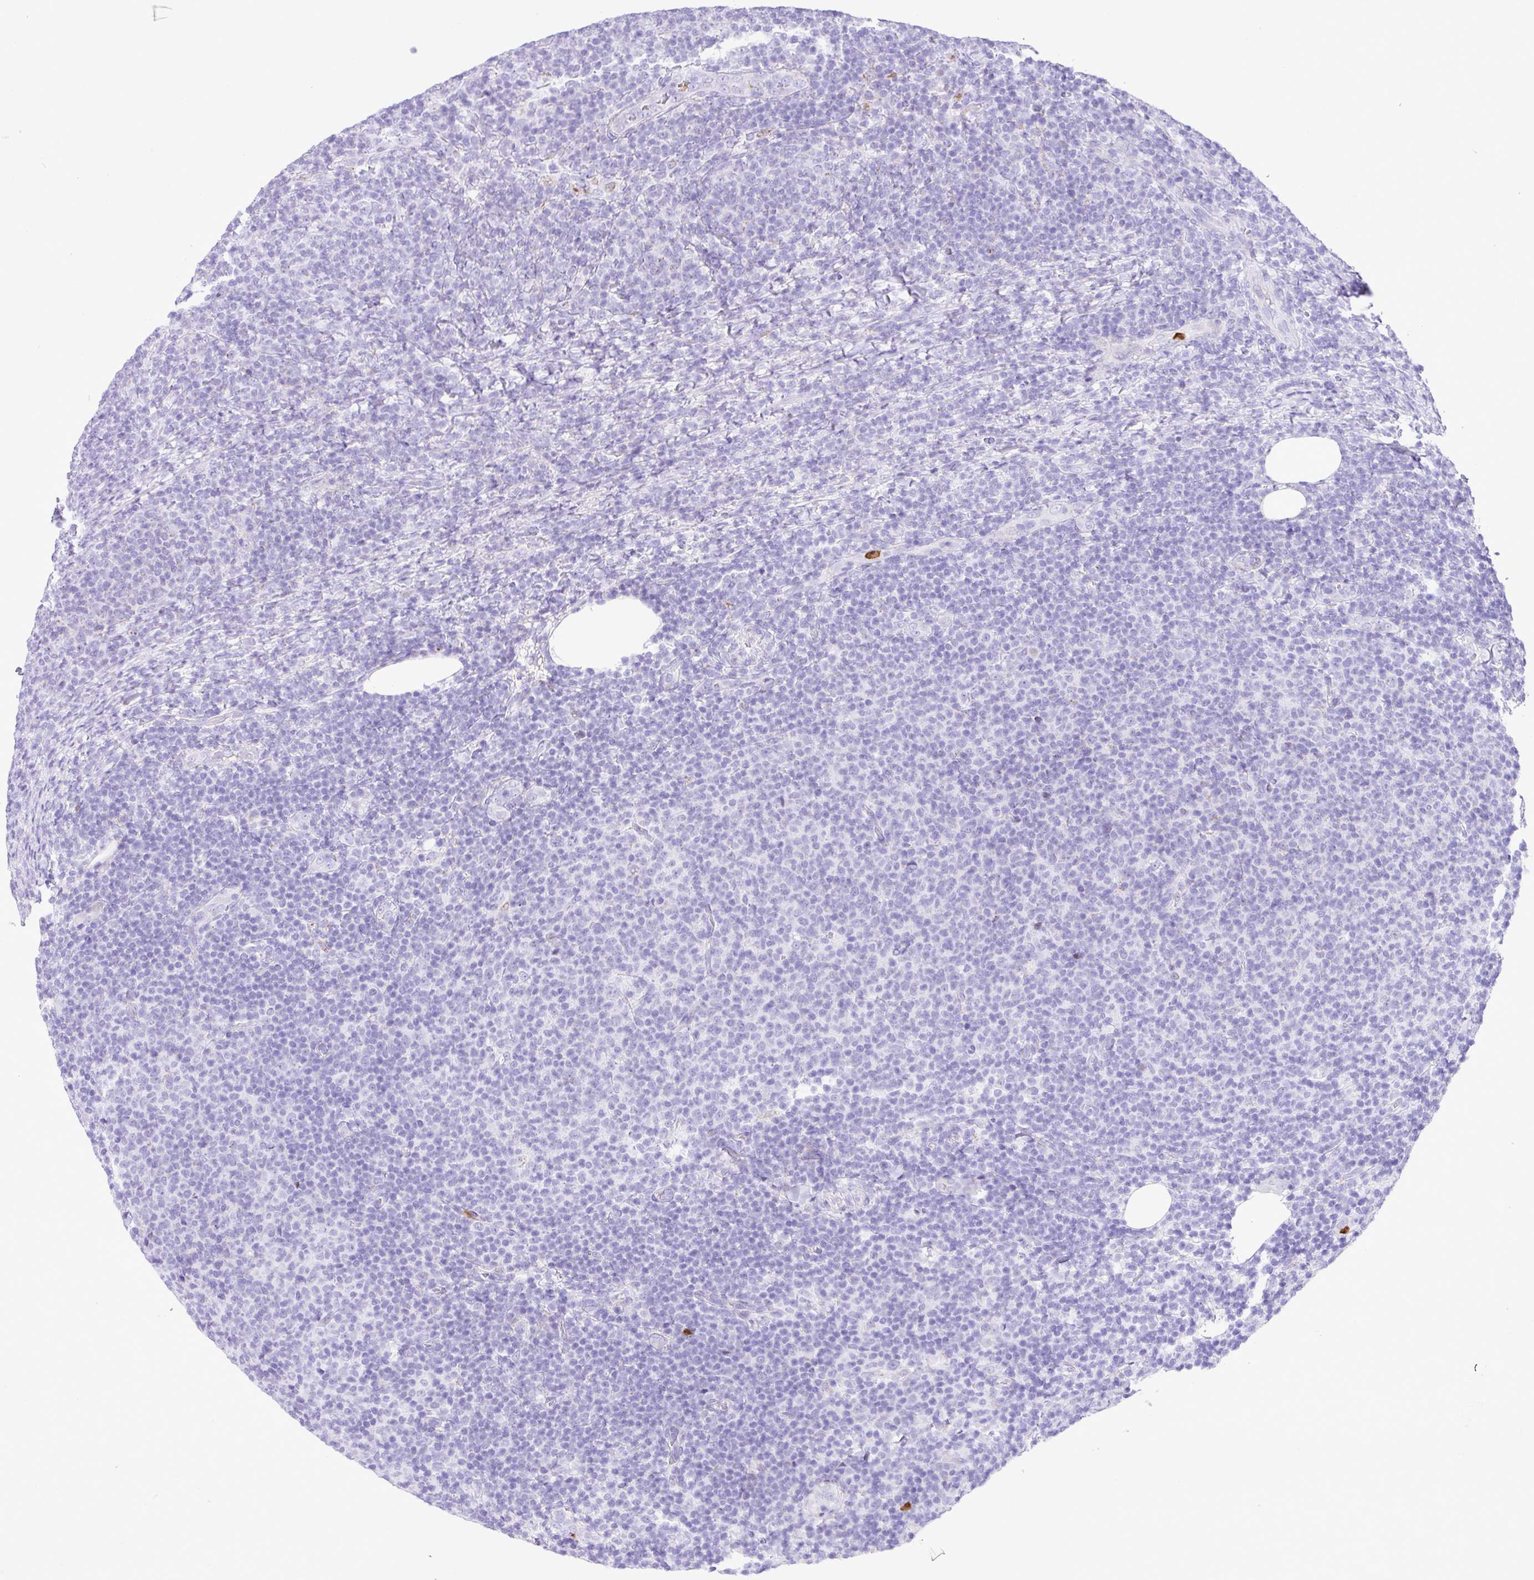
{"staining": {"intensity": "negative", "quantity": "none", "location": "none"}, "tissue": "lymphoma", "cell_type": "Tumor cells", "image_type": "cancer", "snomed": [{"axis": "morphology", "description": "Malignant lymphoma, non-Hodgkin's type, Low grade"}, {"axis": "topography", "description": "Lymph node"}], "caption": "The photomicrograph exhibits no staining of tumor cells in low-grade malignant lymphoma, non-Hodgkin's type.", "gene": "RCAN2", "patient": {"sex": "male", "age": 66}}